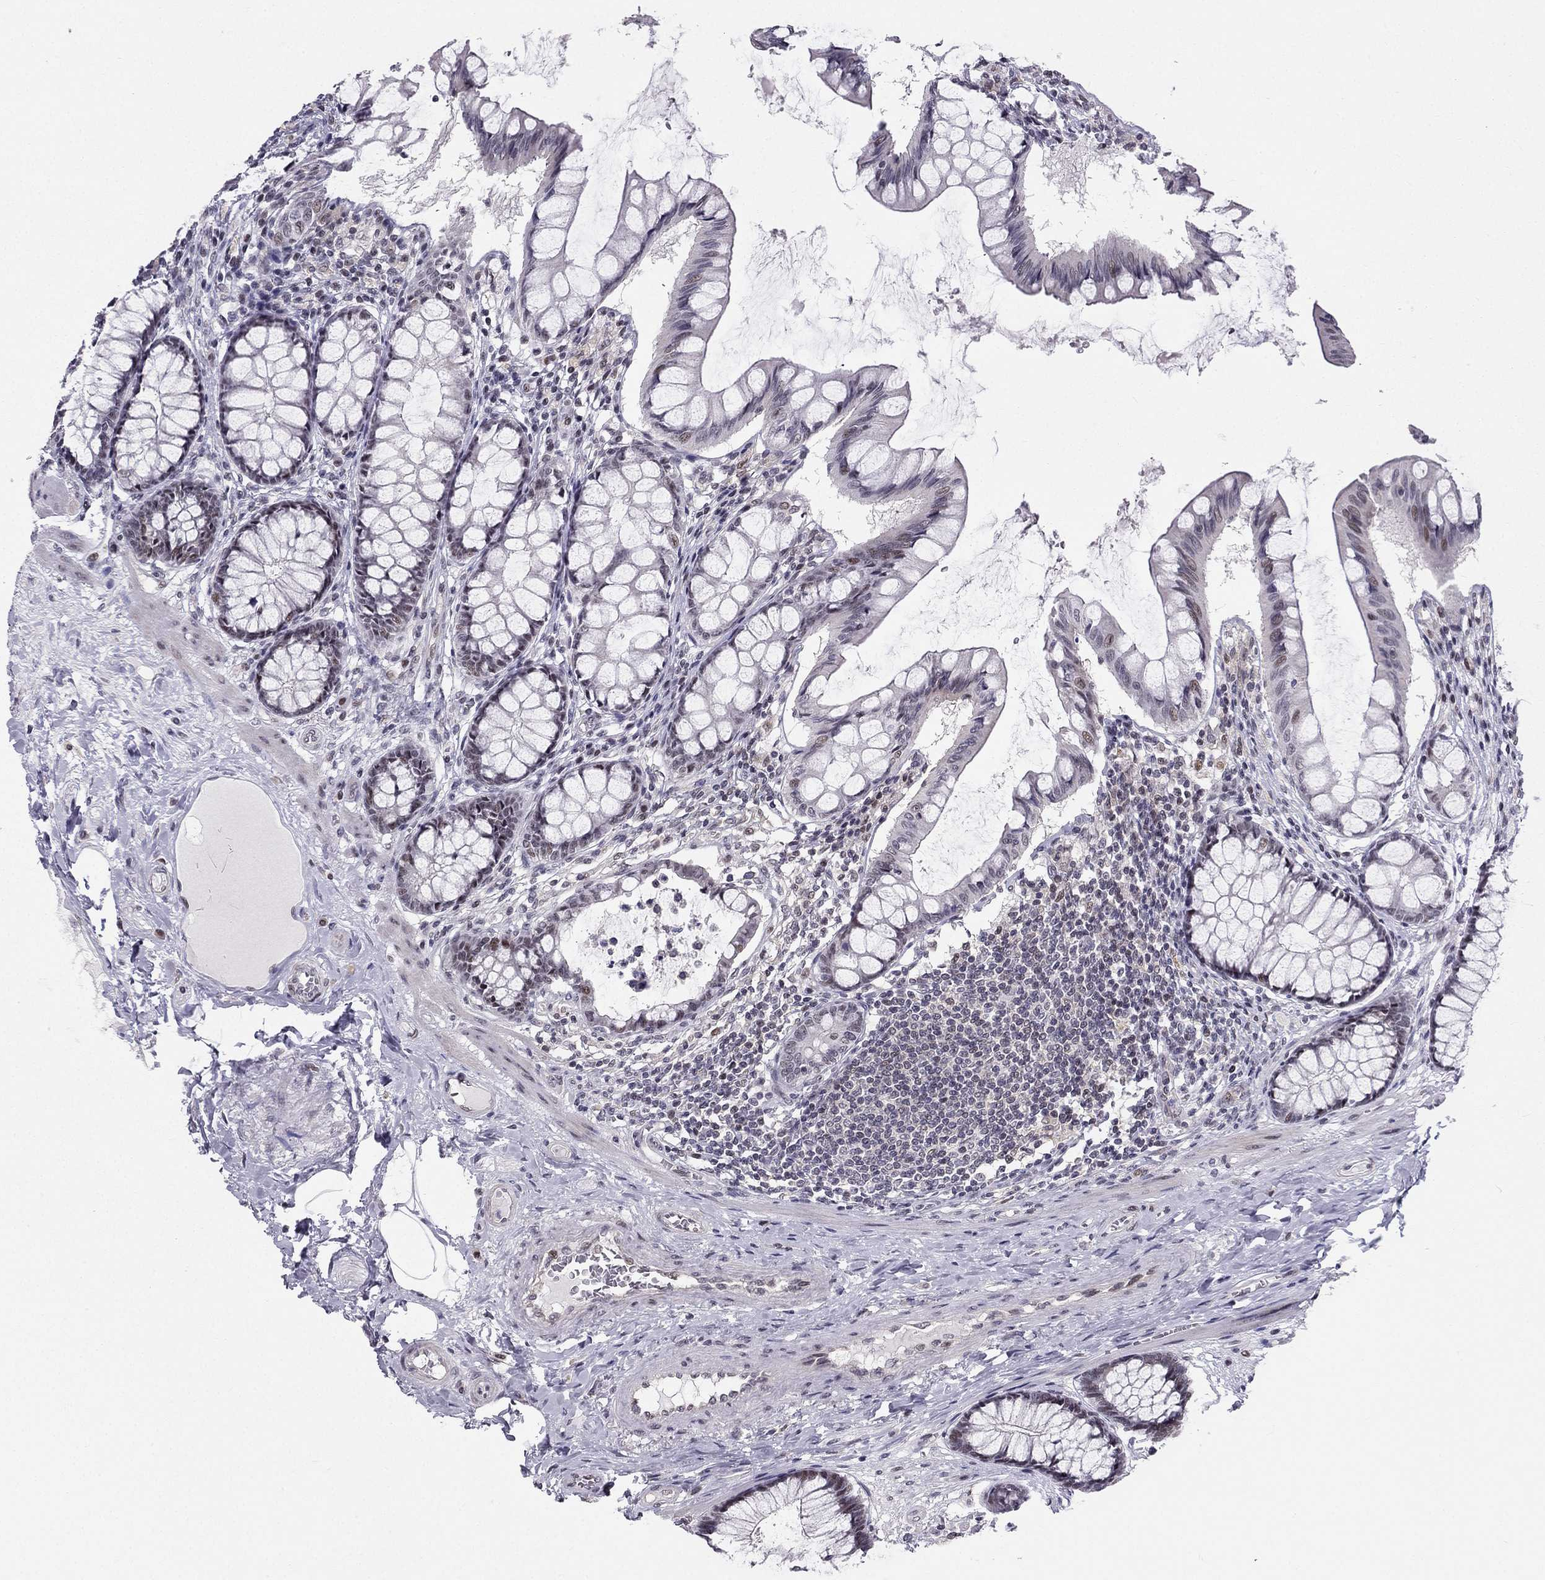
{"staining": {"intensity": "negative", "quantity": "none", "location": "none"}, "tissue": "colon", "cell_type": "Endothelial cells", "image_type": "normal", "snomed": [{"axis": "morphology", "description": "Normal tissue, NOS"}, {"axis": "topography", "description": "Colon"}], "caption": "The histopathology image exhibits no staining of endothelial cells in normal colon. (Brightfield microscopy of DAB (3,3'-diaminobenzidine) IHC at high magnification).", "gene": "RPRD2", "patient": {"sex": "female", "age": 65}}